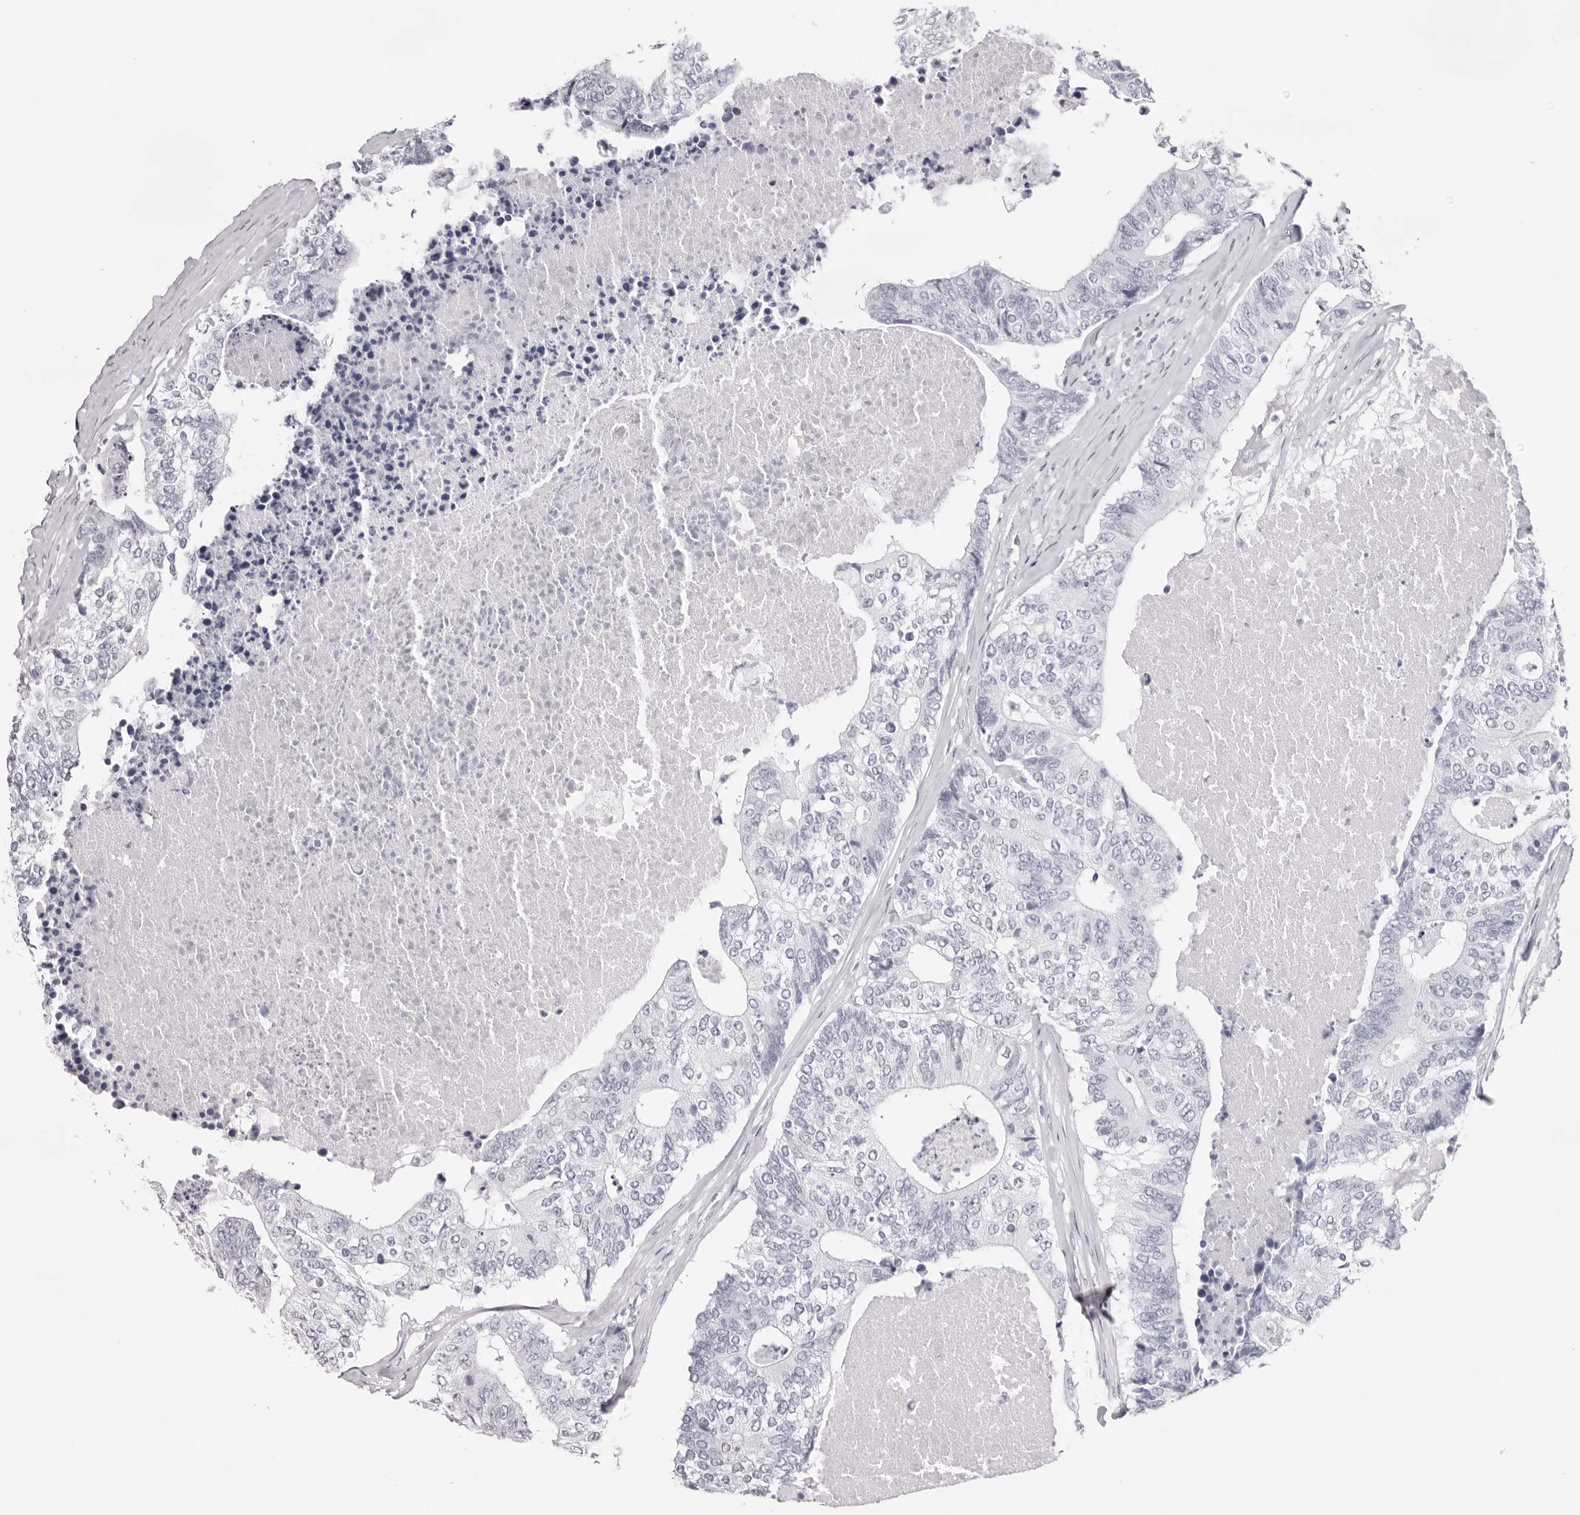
{"staining": {"intensity": "negative", "quantity": "none", "location": "none"}, "tissue": "colorectal cancer", "cell_type": "Tumor cells", "image_type": "cancer", "snomed": [{"axis": "morphology", "description": "Adenocarcinoma, NOS"}, {"axis": "topography", "description": "Colon"}], "caption": "This is an IHC photomicrograph of human colorectal cancer (adenocarcinoma). There is no positivity in tumor cells.", "gene": "INSL3", "patient": {"sex": "female", "age": 67}}